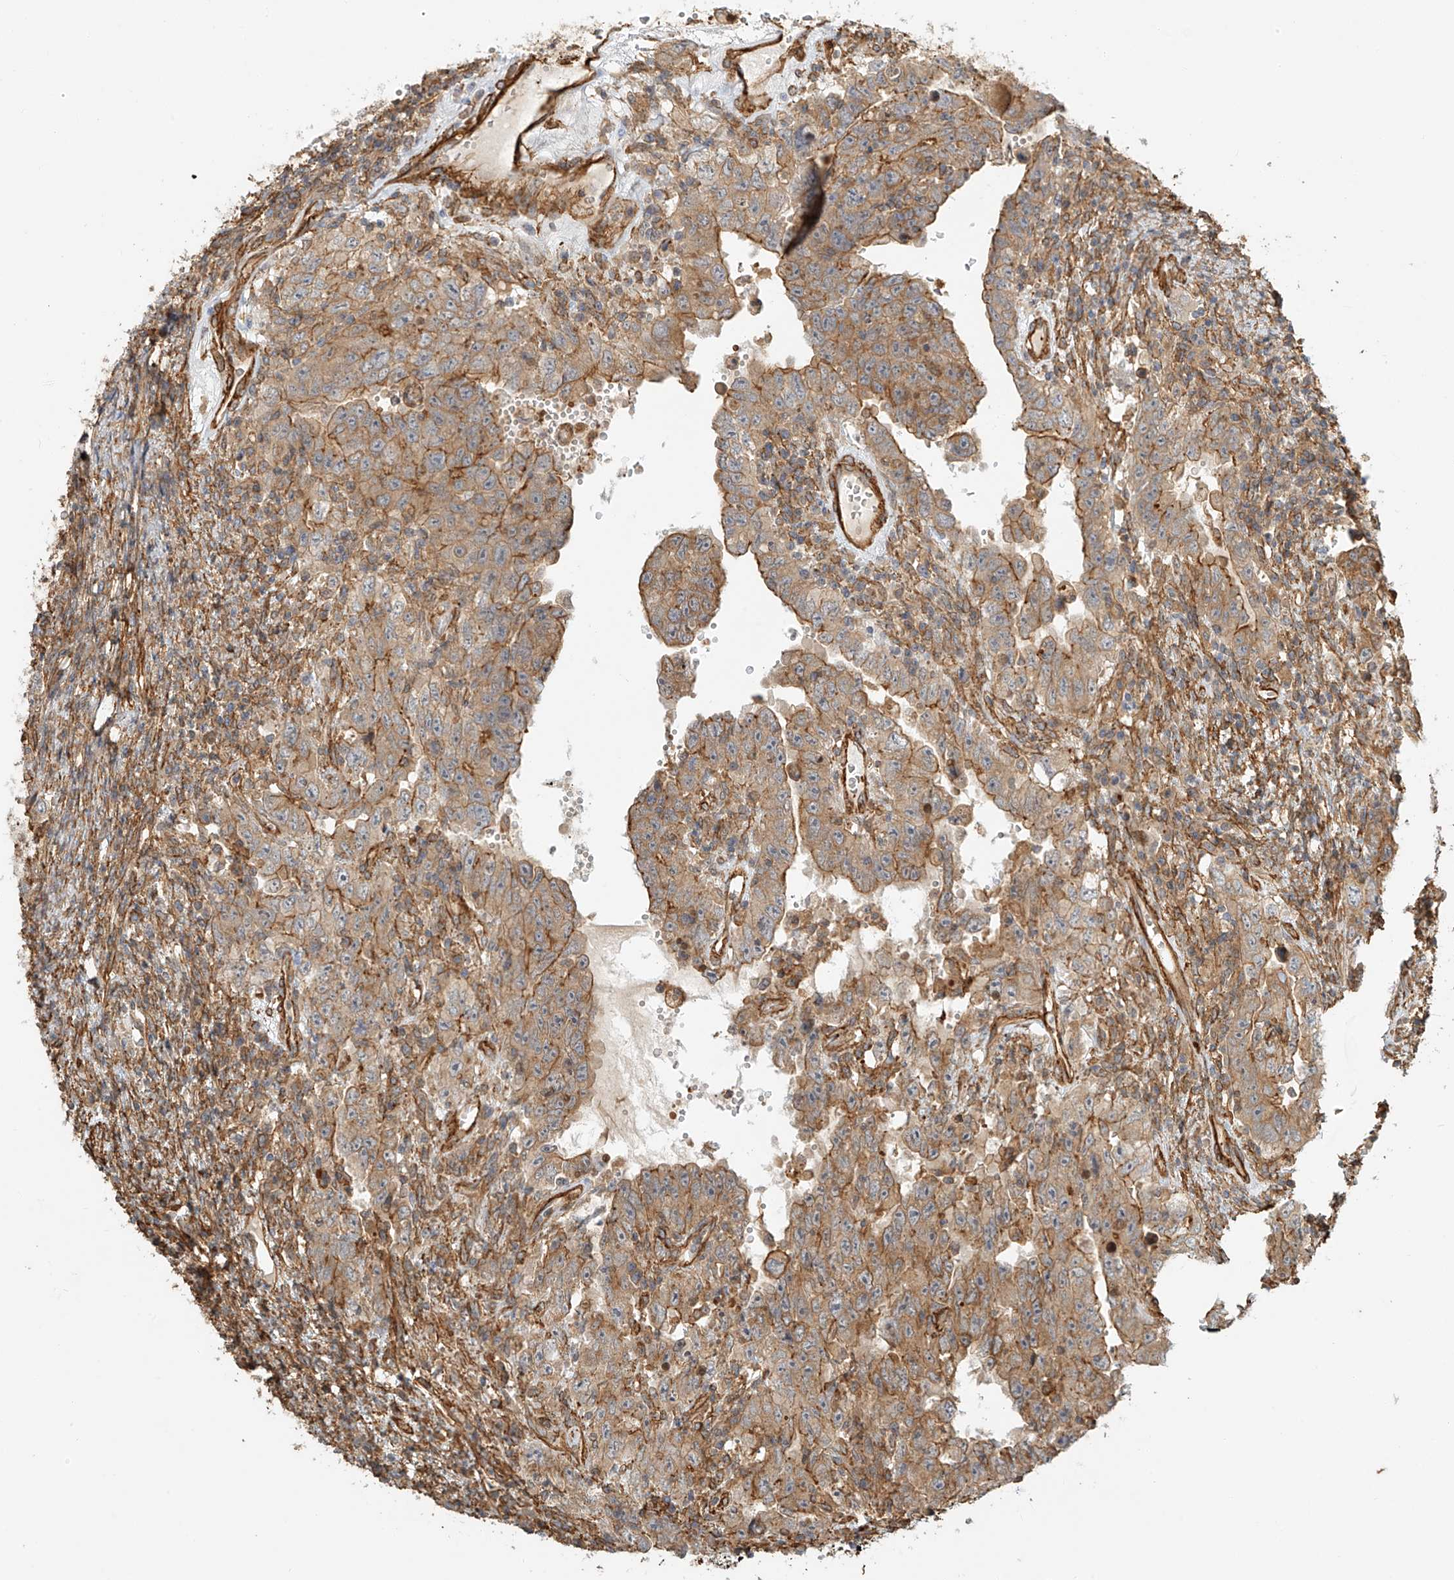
{"staining": {"intensity": "moderate", "quantity": ">75%", "location": "cytoplasmic/membranous"}, "tissue": "testis cancer", "cell_type": "Tumor cells", "image_type": "cancer", "snomed": [{"axis": "morphology", "description": "Carcinoma, Embryonal, NOS"}, {"axis": "topography", "description": "Testis"}], "caption": "The histopathology image reveals staining of testis cancer (embryonal carcinoma), revealing moderate cytoplasmic/membranous protein expression (brown color) within tumor cells.", "gene": "CSMD3", "patient": {"sex": "male", "age": 26}}